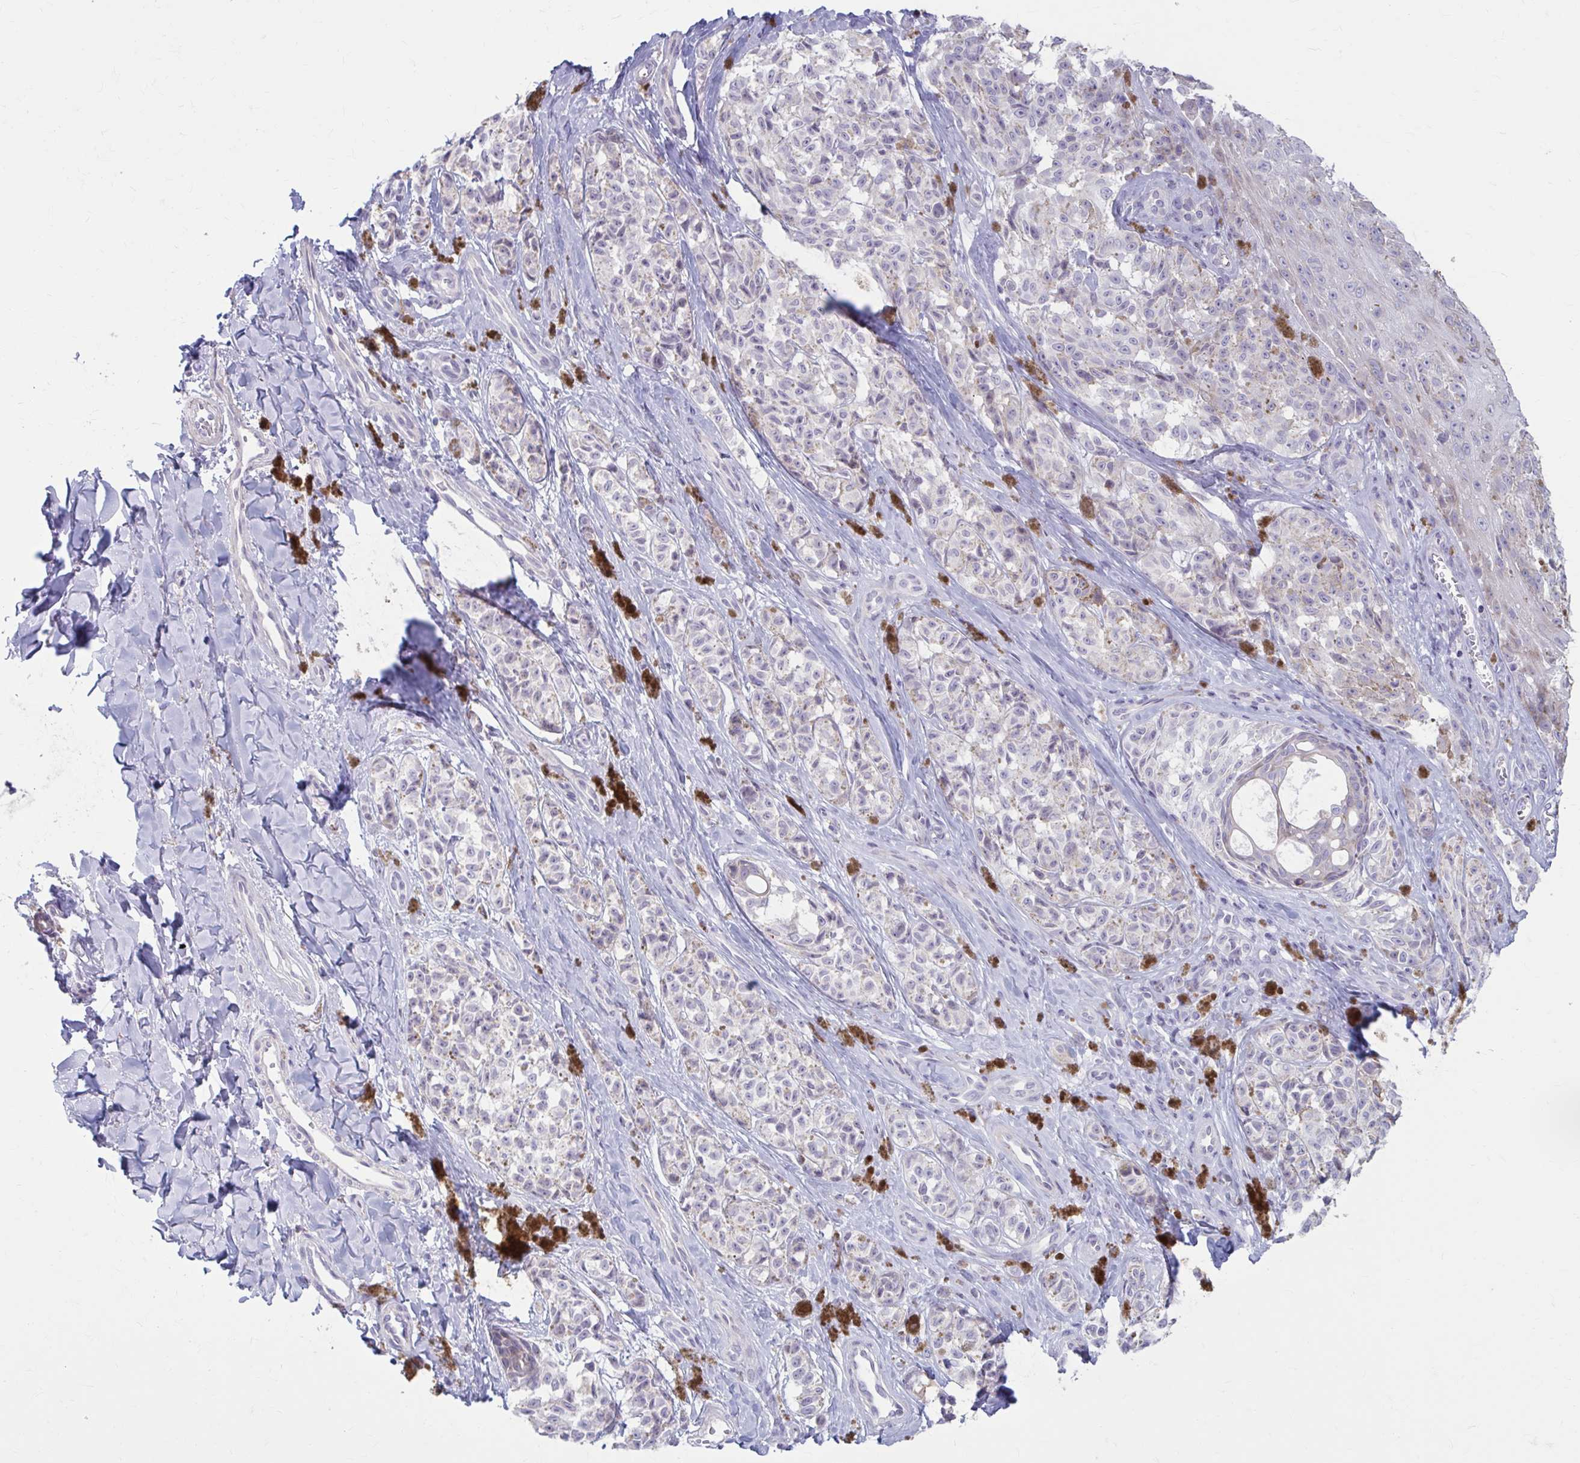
{"staining": {"intensity": "negative", "quantity": "none", "location": "none"}, "tissue": "melanoma", "cell_type": "Tumor cells", "image_type": "cancer", "snomed": [{"axis": "morphology", "description": "Malignant melanoma, NOS"}, {"axis": "topography", "description": "Skin"}], "caption": "DAB immunohistochemical staining of human melanoma displays no significant staining in tumor cells.", "gene": "MSMO1", "patient": {"sex": "female", "age": 65}}